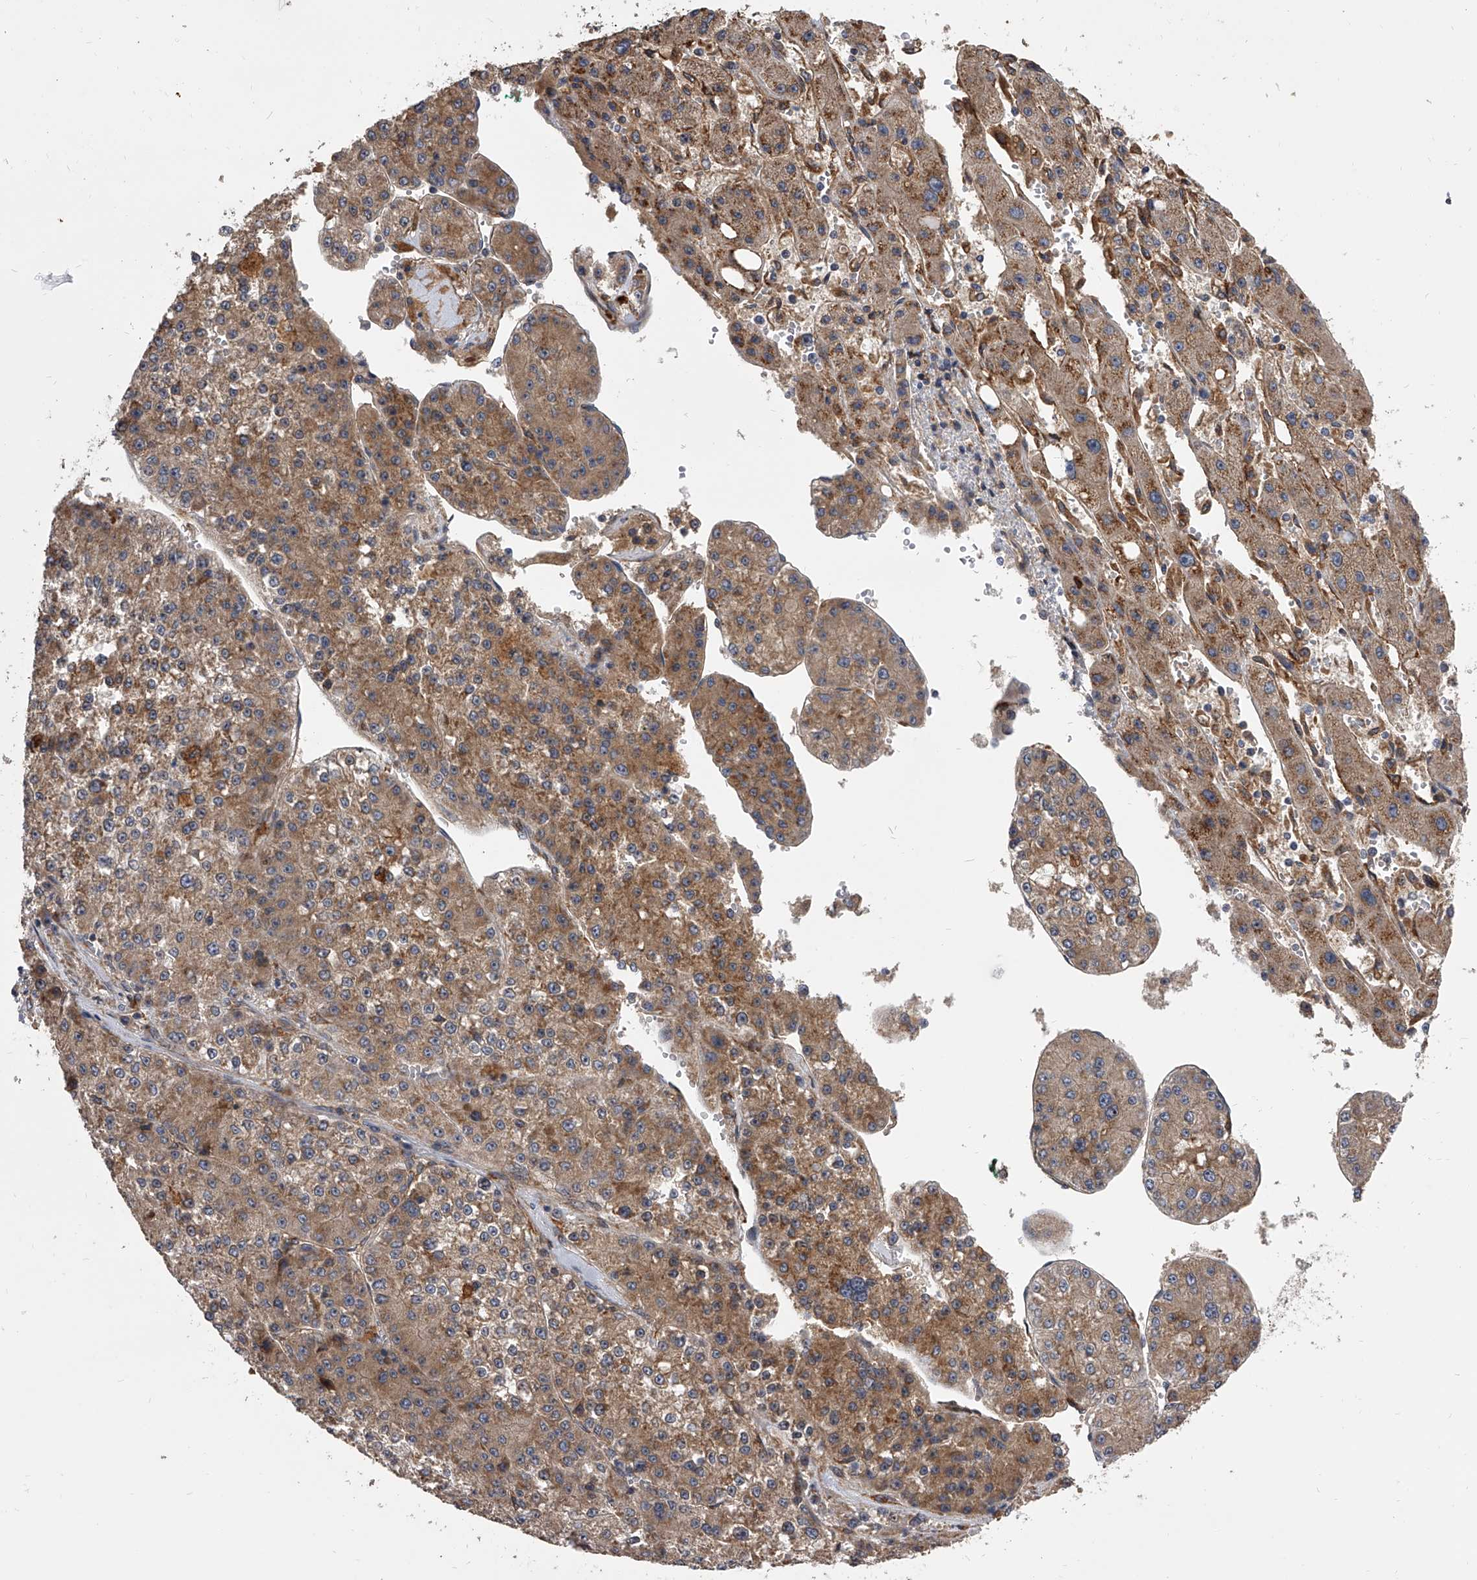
{"staining": {"intensity": "moderate", "quantity": ">75%", "location": "cytoplasmic/membranous"}, "tissue": "liver cancer", "cell_type": "Tumor cells", "image_type": "cancer", "snomed": [{"axis": "morphology", "description": "Carcinoma, Hepatocellular, NOS"}, {"axis": "topography", "description": "Liver"}], "caption": "A micrograph showing moderate cytoplasmic/membranous staining in approximately >75% of tumor cells in liver cancer (hepatocellular carcinoma), as visualized by brown immunohistochemical staining.", "gene": "EXOC4", "patient": {"sex": "female", "age": 73}}